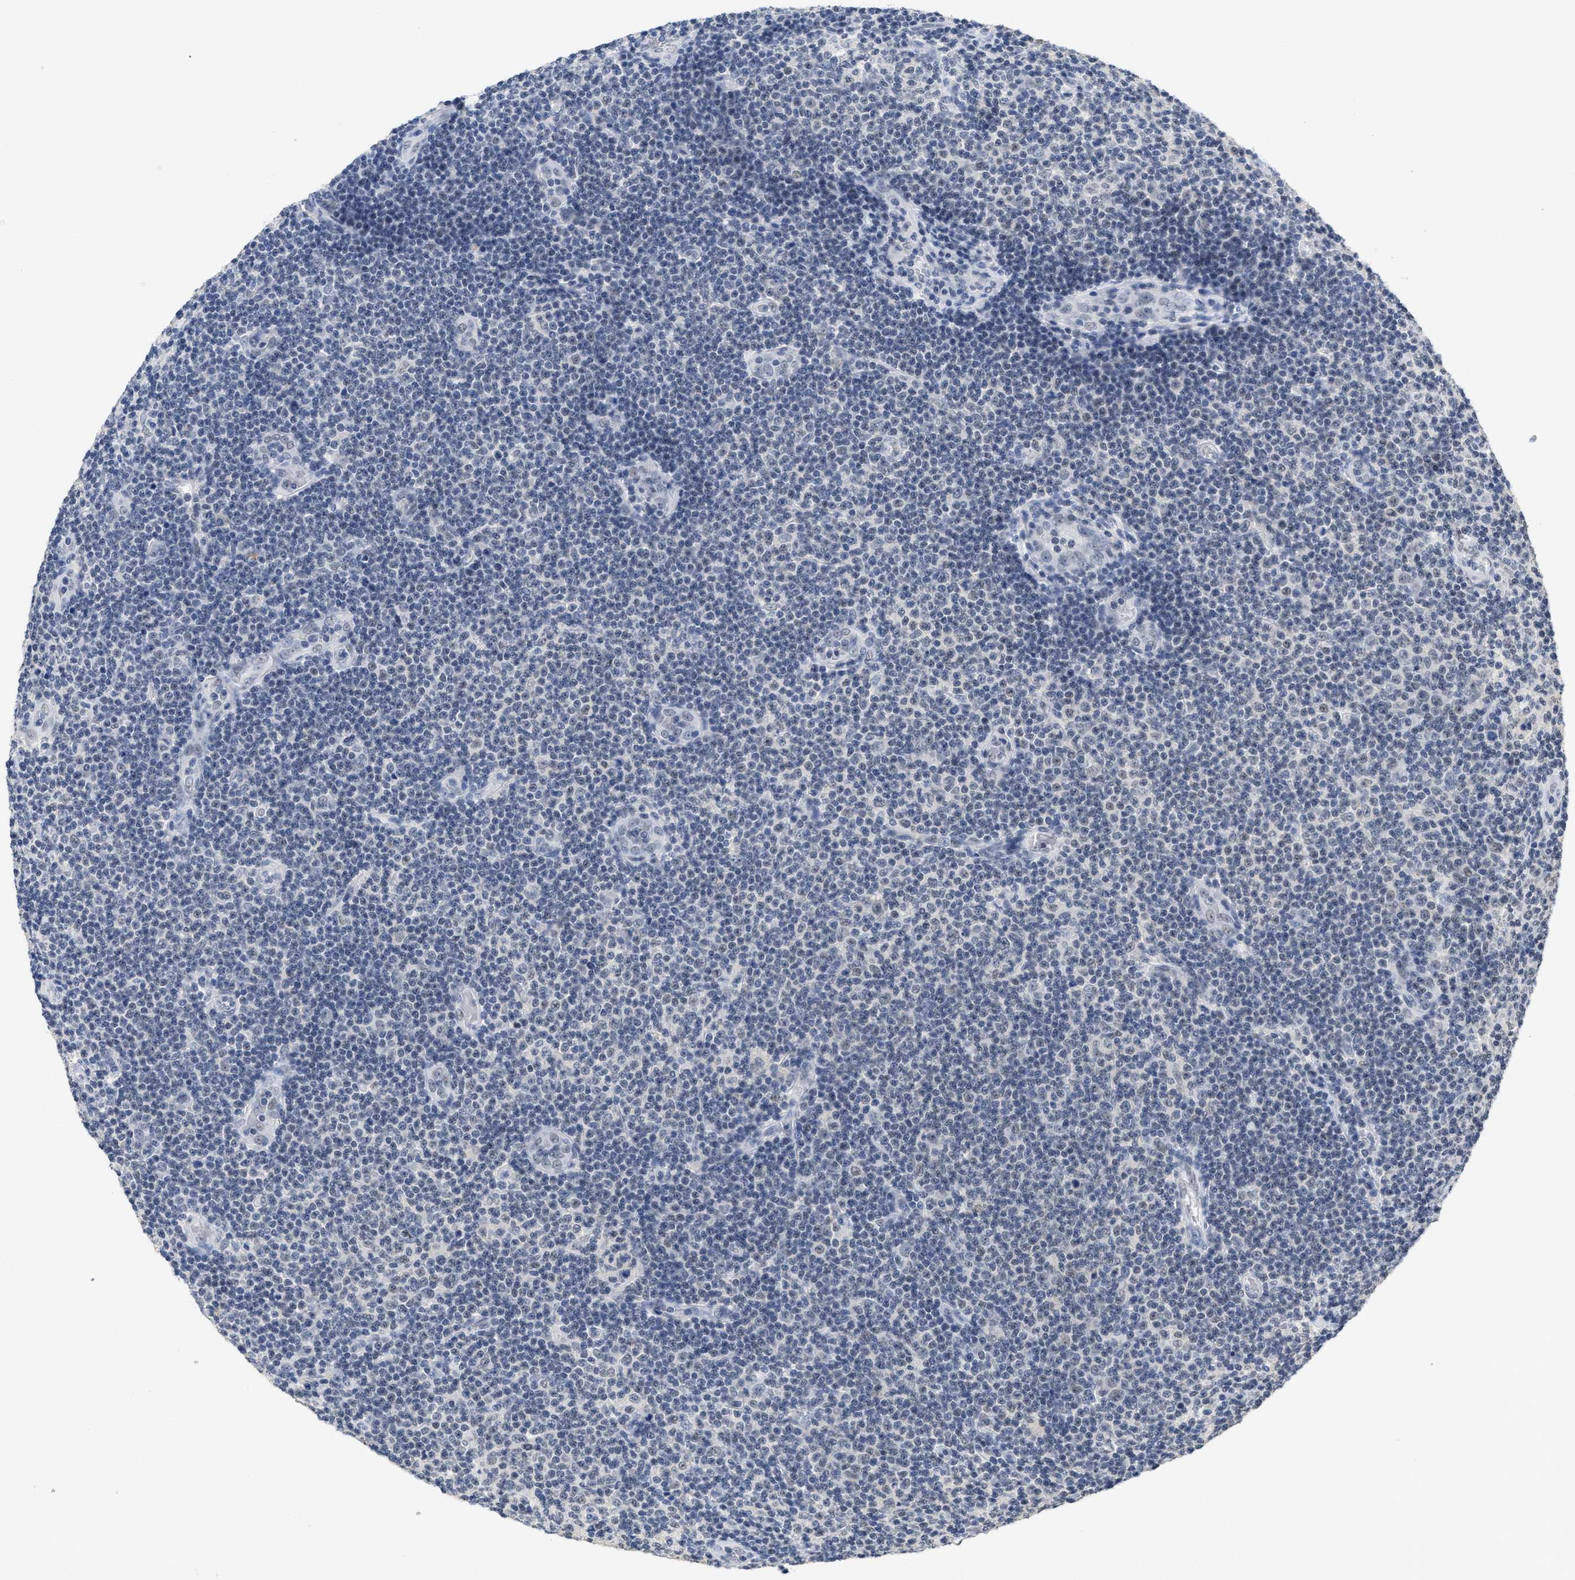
{"staining": {"intensity": "negative", "quantity": "none", "location": "none"}, "tissue": "lymphoma", "cell_type": "Tumor cells", "image_type": "cancer", "snomed": [{"axis": "morphology", "description": "Malignant lymphoma, non-Hodgkin's type, Low grade"}, {"axis": "topography", "description": "Lymph node"}], "caption": "Tumor cells show no significant expression in malignant lymphoma, non-Hodgkin's type (low-grade). (DAB IHC with hematoxylin counter stain).", "gene": "GGNBP2", "patient": {"sex": "male", "age": 83}}